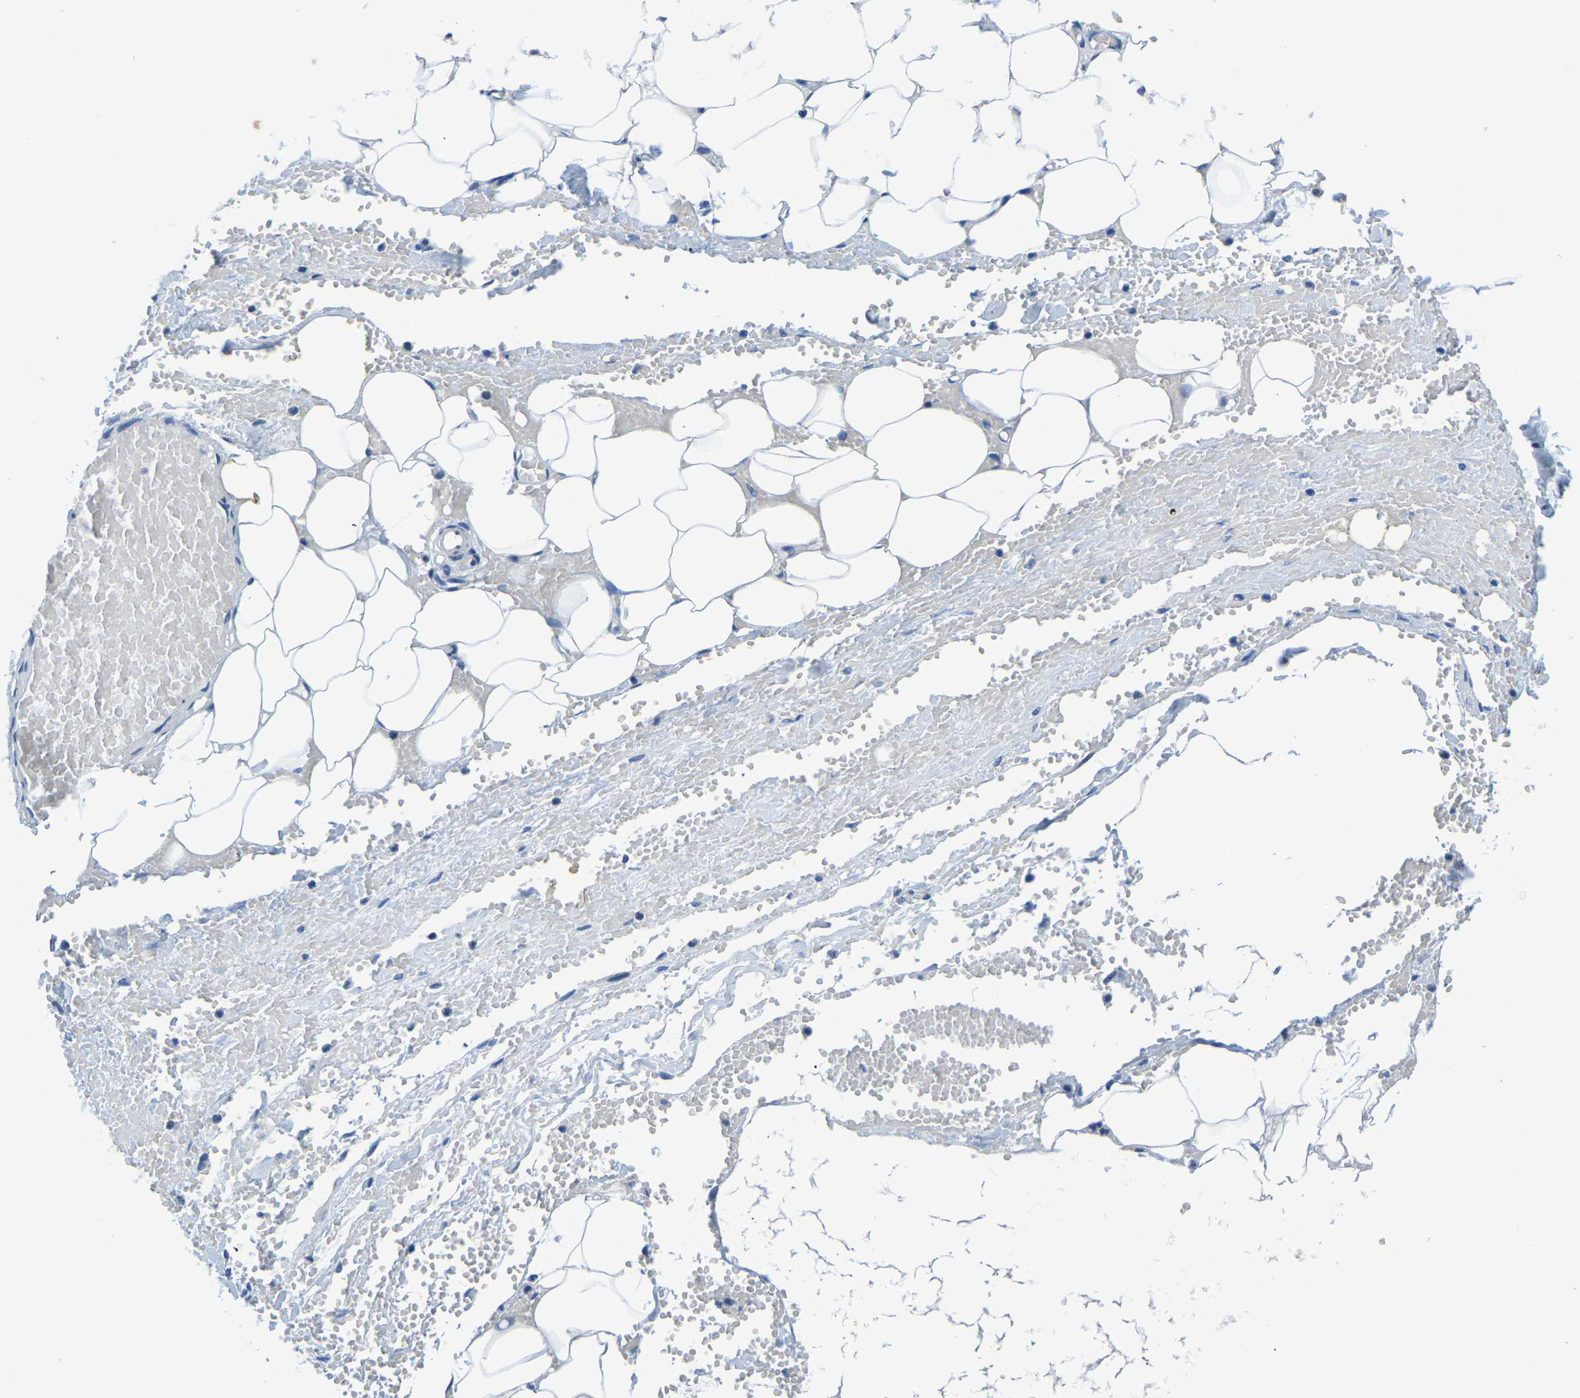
{"staining": {"intensity": "negative", "quantity": "none", "location": "none"}, "tissue": "adipose tissue", "cell_type": "Adipocytes", "image_type": "normal", "snomed": [{"axis": "morphology", "description": "Normal tissue, NOS"}, {"axis": "topography", "description": "Soft tissue"}, {"axis": "topography", "description": "Vascular tissue"}], "caption": "IHC of unremarkable adipose tissue shows no expression in adipocytes. Brightfield microscopy of immunohistochemistry (IHC) stained with DAB (brown) and hematoxylin (blue), captured at high magnification.", "gene": "LIAS", "patient": {"sex": "female", "age": 35}}